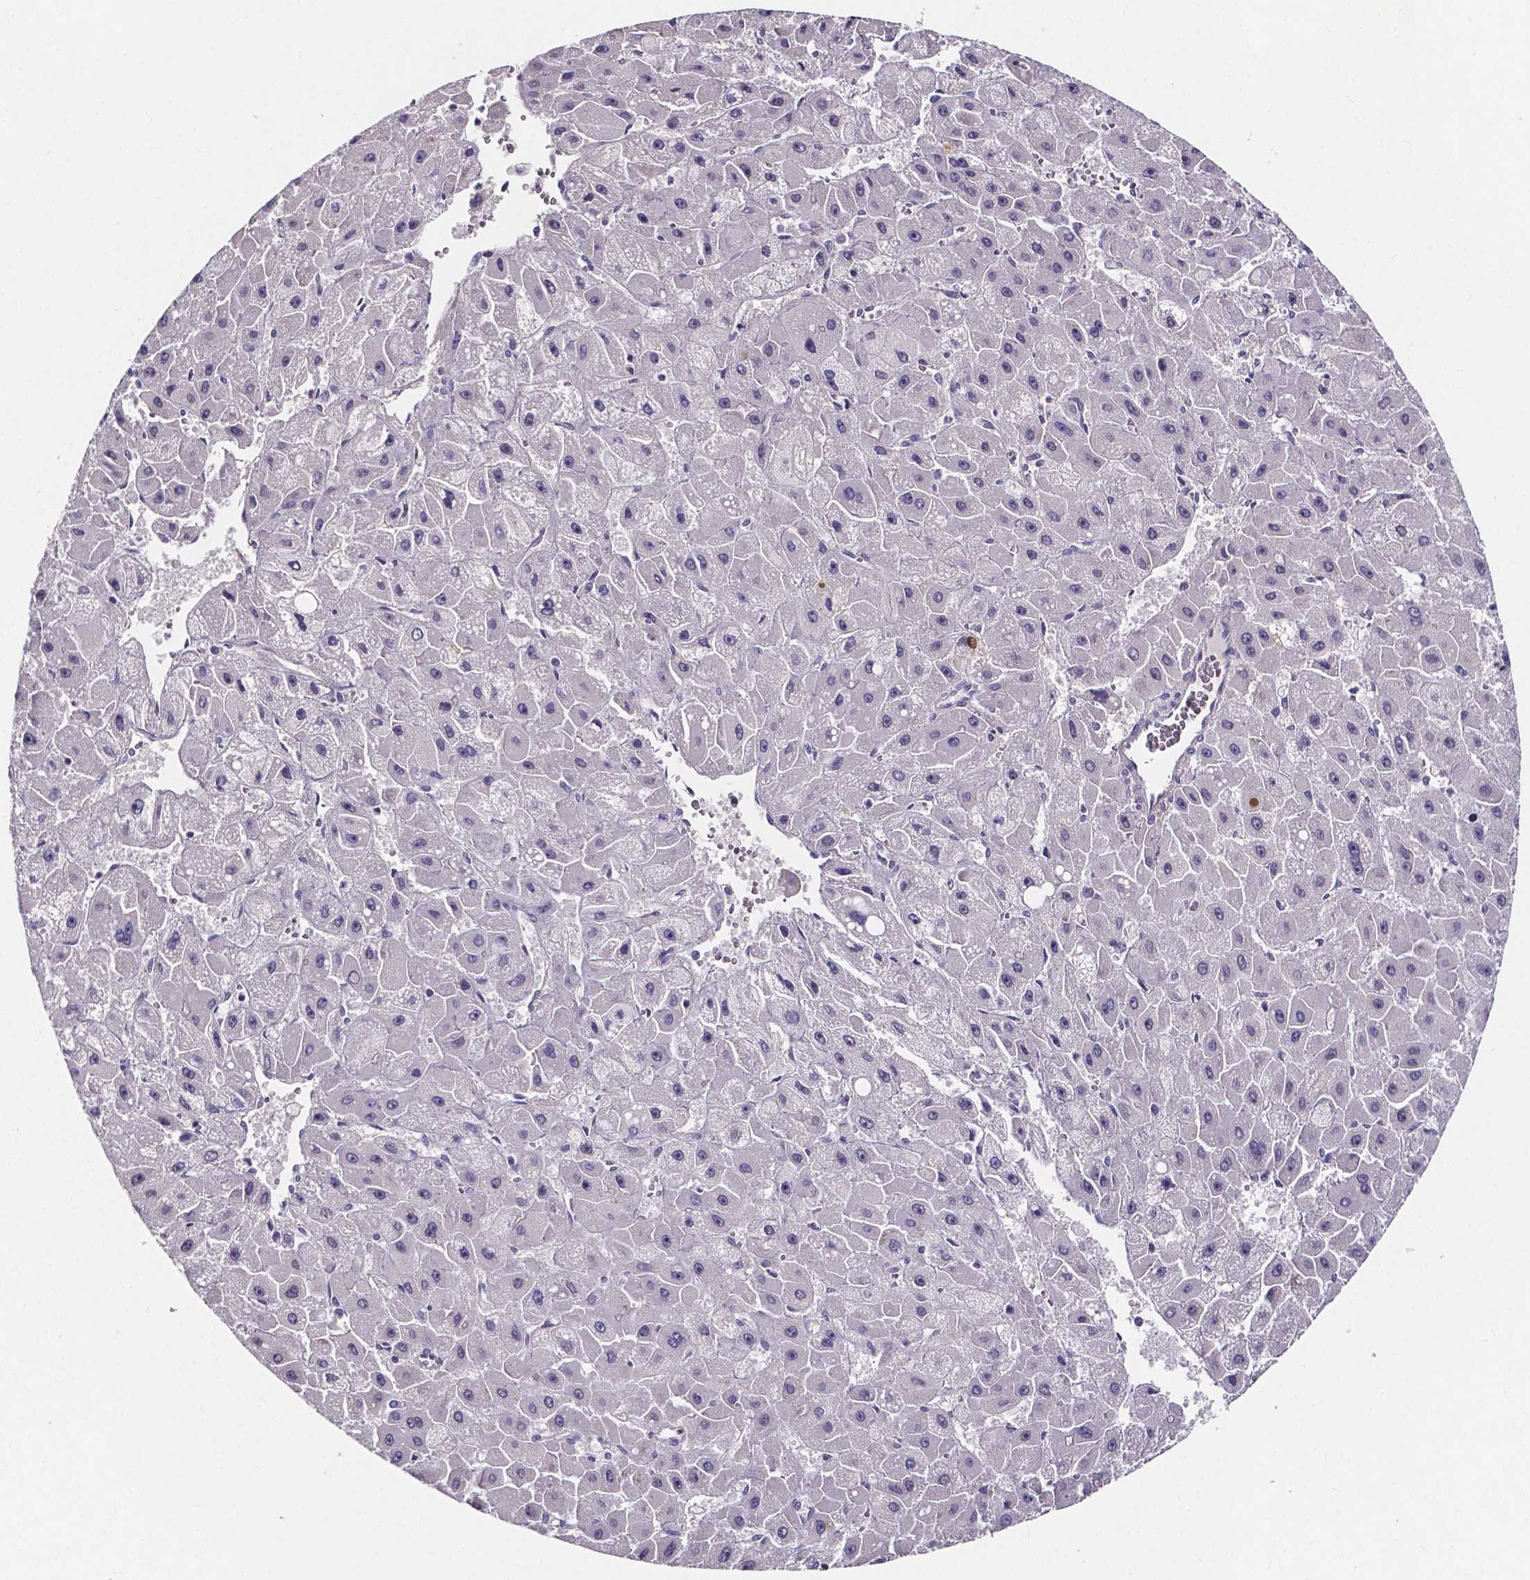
{"staining": {"intensity": "negative", "quantity": "none", "location": "none"}, "tissue": "liver cancer", "cell_type": "Tumor cells", "image_type": "cancer", "snomed": [{"axis": "morphology", "description": "Carcinoma, Hepatocellular, NOS"}, {"axis": "topography", "description": "Liver"}], "caption": "A micrograph of human hepatocellular carcinoma (liver) is negative for staining in tumor cells.", "gene": "SPOCD1", "patient": {"sex": "female", "age": 25}}